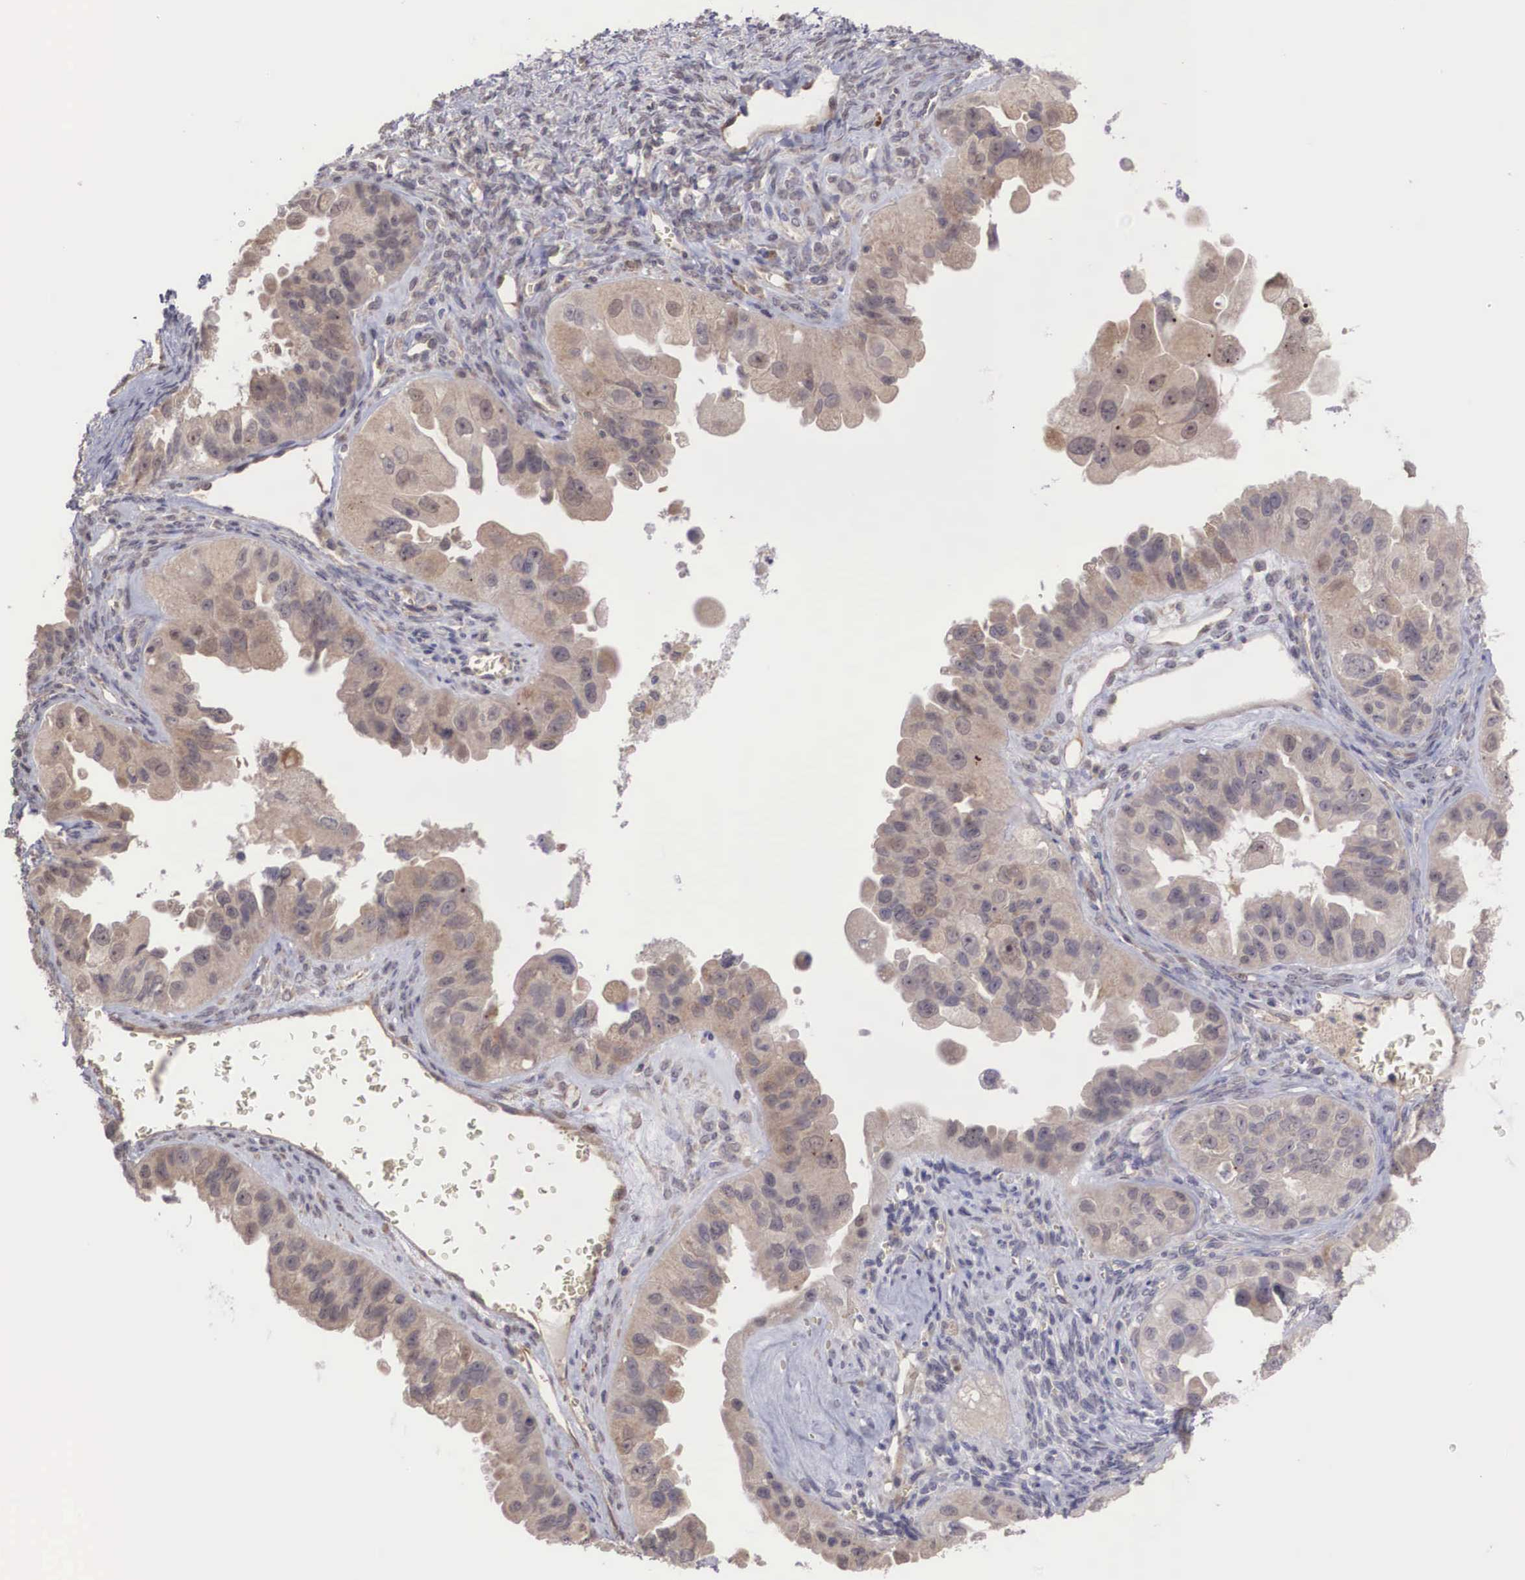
{"staining": {"intensity": "weak", "quantity": ">75%", "location": "cytoplasmic/membranous"}, "tissue": "ovarian cancer", "cell_type": "Tumor cells", "image_type": "cancer", "snomed": [{"axis": "morphology", "description": "Carcinoma, endometroid"}, {"axis": "topography", "description": "Ovary"}], "caption": "An immunohistochemistry (IHC) histopathology image of tumor tissue is shown. Protein staining in brown labels weak cytoplasmic/membranous positivity in ovarian cancer (endometroid carcinoma) within tumor cells. The protein is shown in brown color, while the nuclei are stained blue.", "gene": "DNAJB7", "patient": {"sex": "female", "age": 85}}